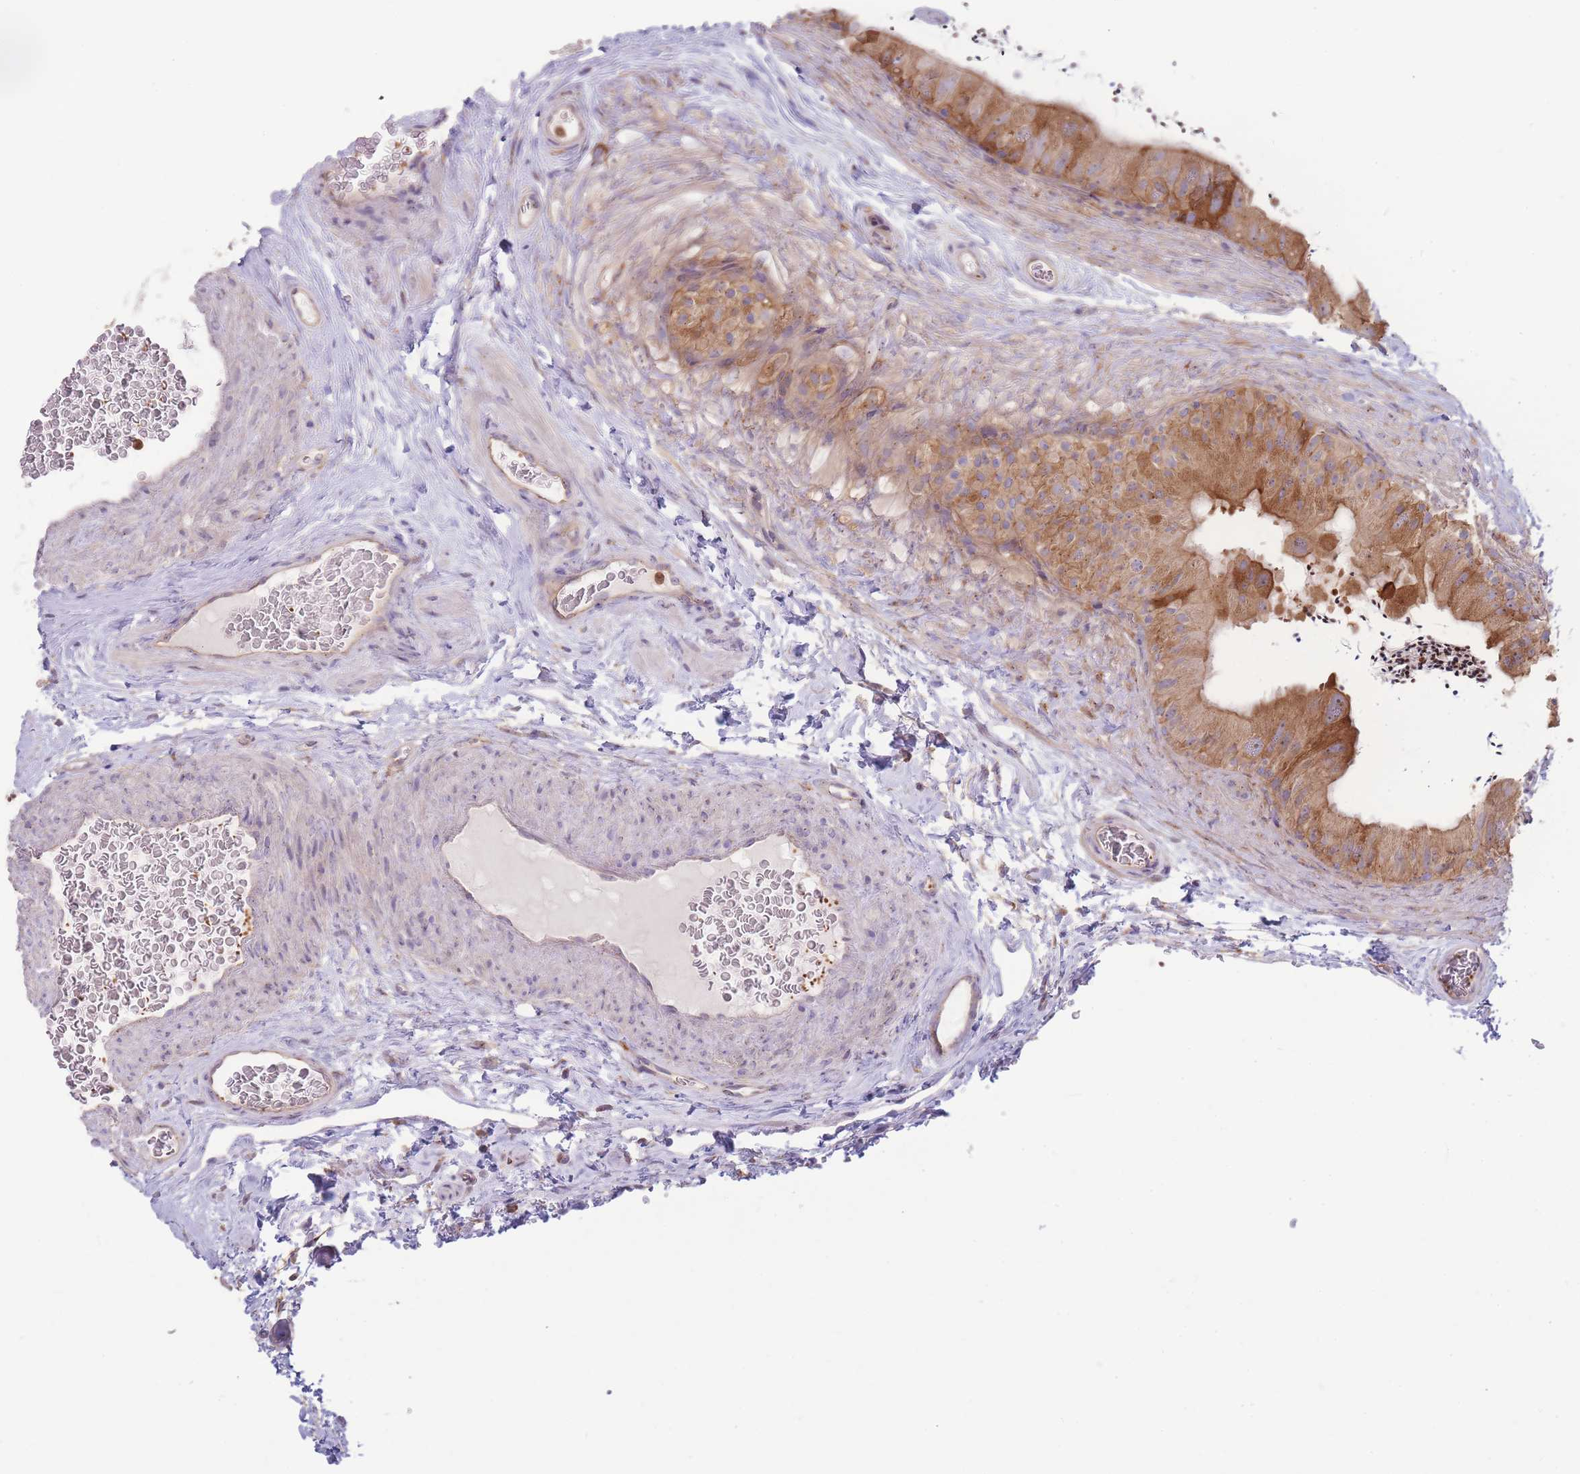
{"staining": {"intensity": "moderate", "quantity": ">75%", "location": "cytoplasmic/membranous"}, "tissue": "epididymis", "cell_type": "Glandular cells", "image_type": "normal", "snomed": [{"axis": "morphology", "description": "Normal tissue, NOS"}, {"axis": "topography", "description": "Epididymis"}], "caption": "Moderate cytoplasmic/membranous protein positivity is present in approximately >75% of glandular cells in epididymis. (DAB IHC, brown staining for protein, blue staining for nuclei).", "gene": "STEAP3", "patient": {"sex": "male", "age": 50}}